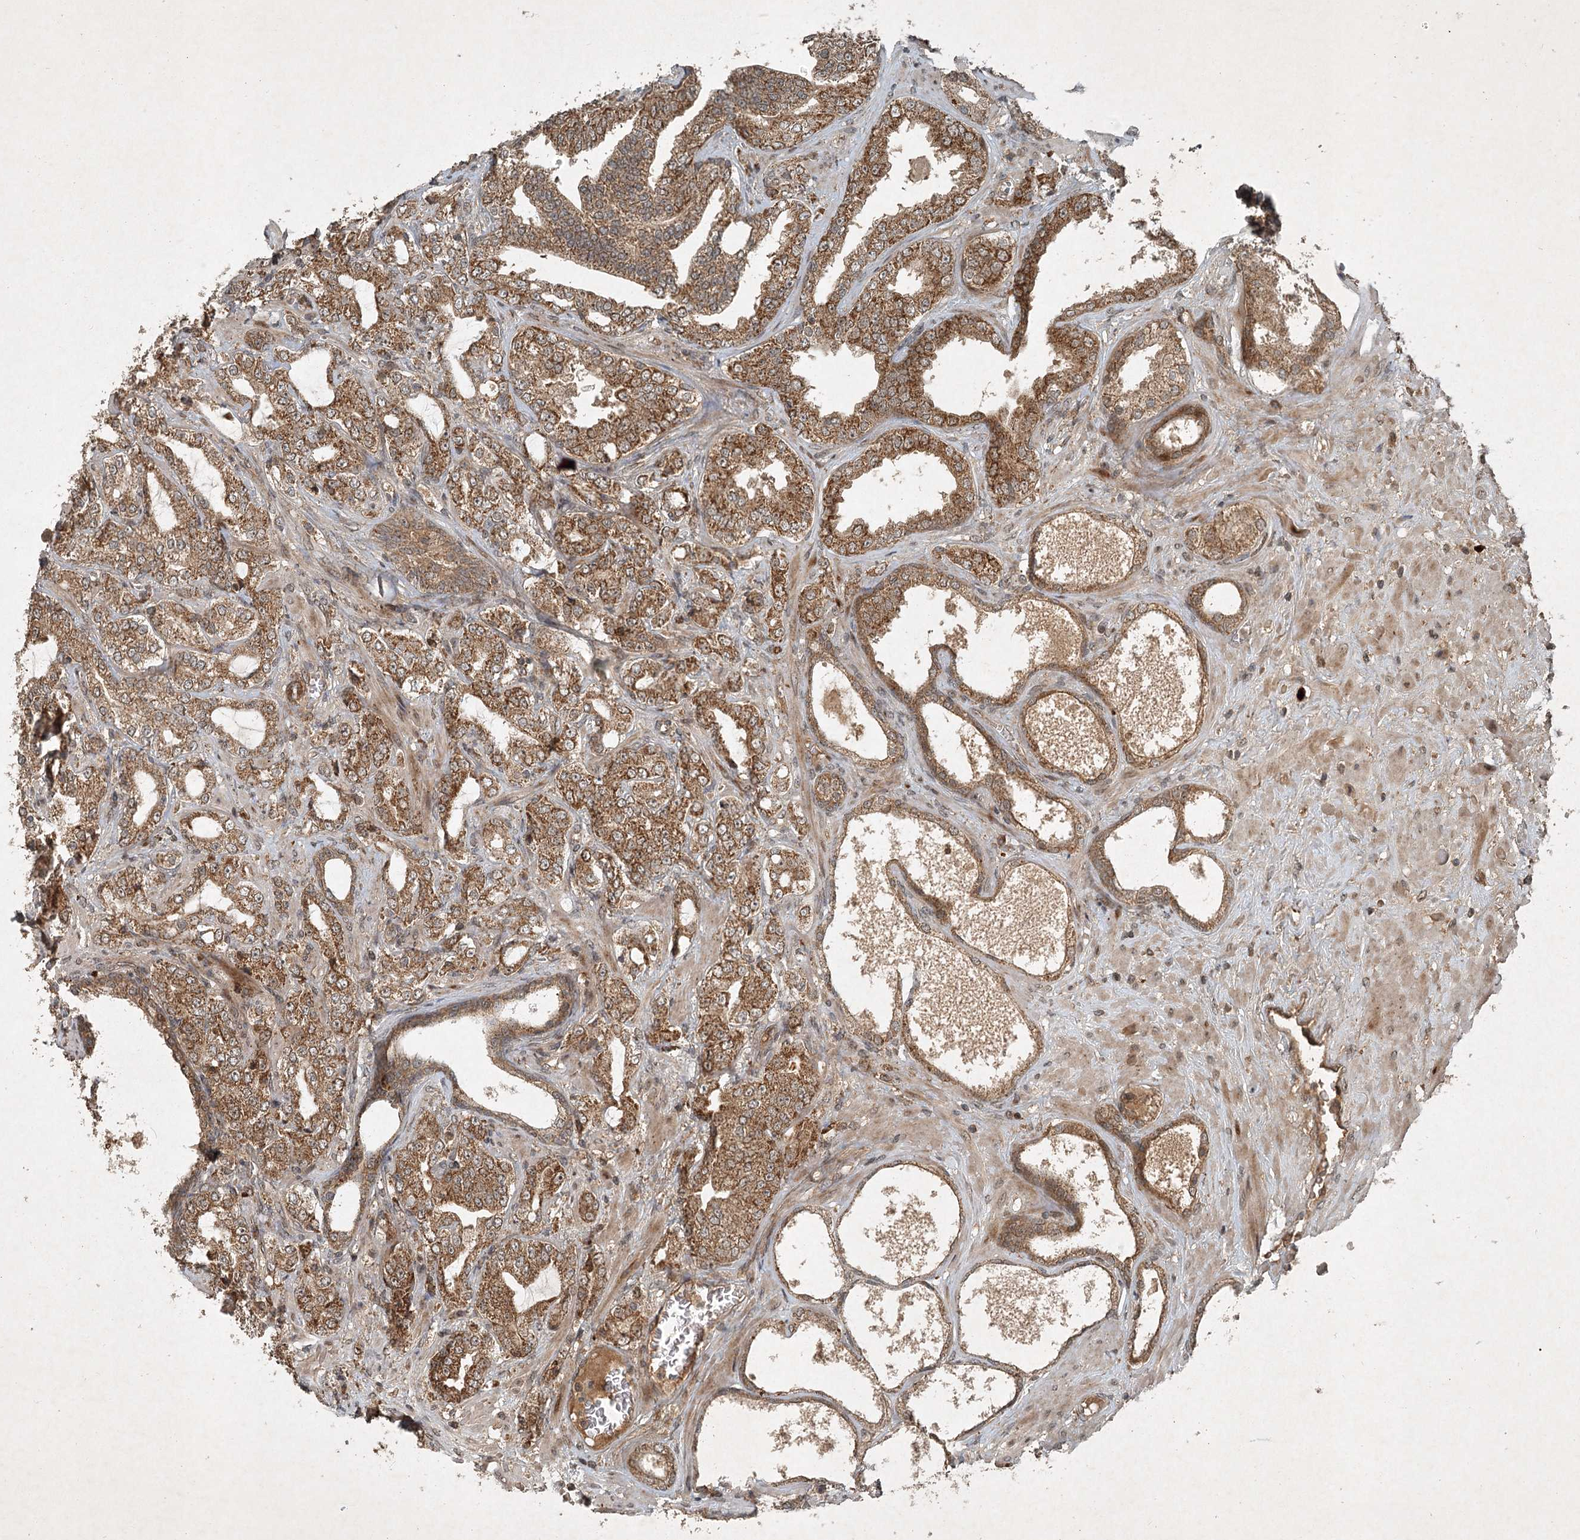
{"staining": {"intensity": "moderate", "quantity": ">75%", "location": "cytoplasmic/membranous"}, "tissue": "prostate cancer", "cell_type": "Tumor cells", "image_type": "cancer", "snomed": [{"axis": "morphology", "description": "Adenocarcinoma, High grade"}, {"axis": "topography", "description": "Prostate"}], "caption": "The histopathology image reveals staining of high-grade adenocarcinoma (prostate), revealing moderate cytoplasmic/membranous protein positivity (brown color) within tumor cells. The staining was performed using DAB (3,3'-diaminobenzidine) to visualize the protein expression in brown, while the nuclei were stained in blue with hematoxylin (Magnification: 20x).", "gene": "UNC93A", "patient": {"sex": "male", "age": 64}}